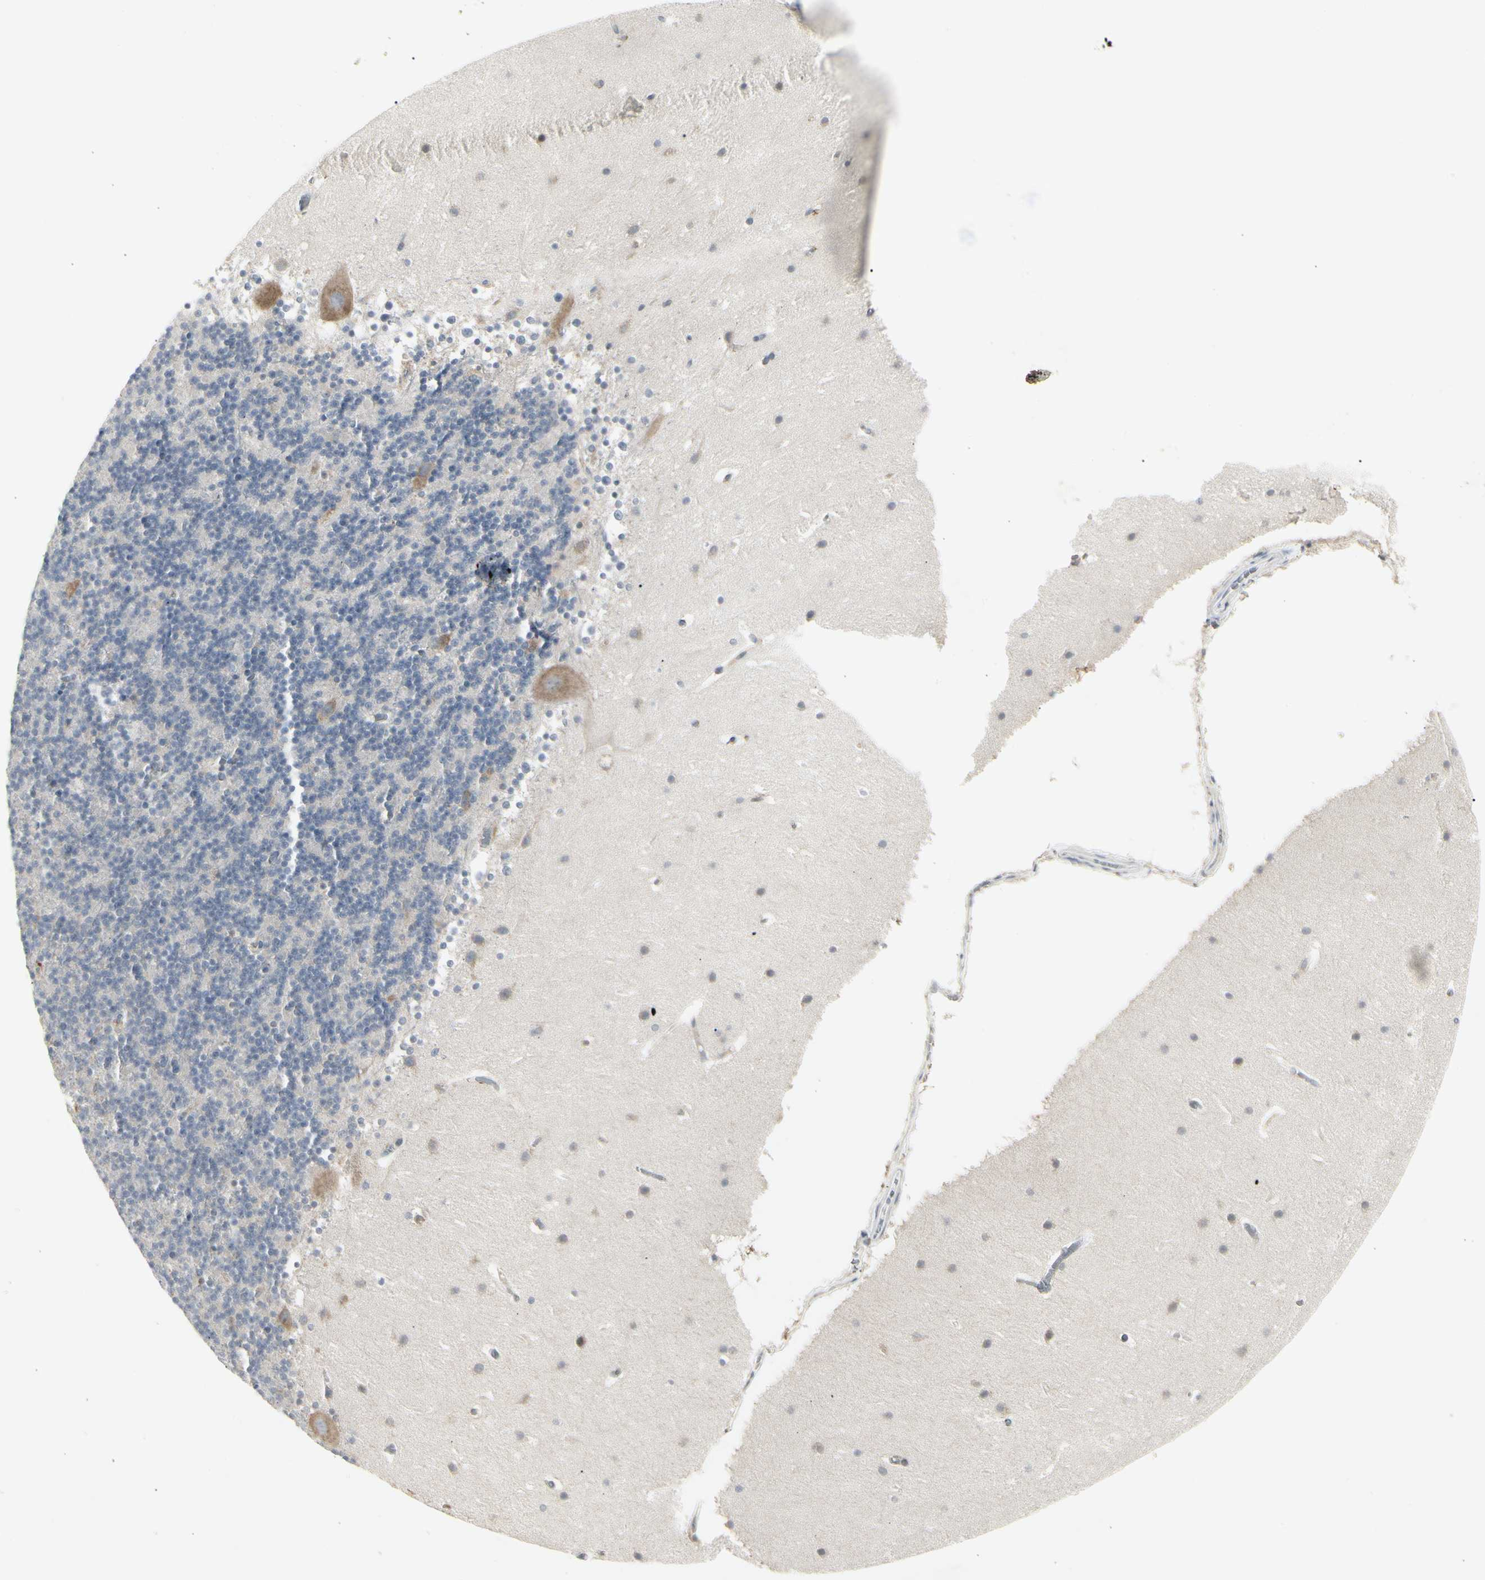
{"staining": {"intensity": "negative", "quantity": "none", "location": "none"}, "tissue": "cerebellum", "cell_type": "Cells in granular layer", "image_type": "normal", "snomed": [{"axis": "morphology", "description": "Normal tissue, NOS"}, {"axis": "topography", "description": "Cerebellum"}], "caption": "Immunohistochemical staining of normal human cerebellum displays no significant staining in cells in granular layer. (DAB IHC visualized using brightfield microscopy, high magnification).", "gene": "GRN", "patient": {"sex": "female", "age": 19}}